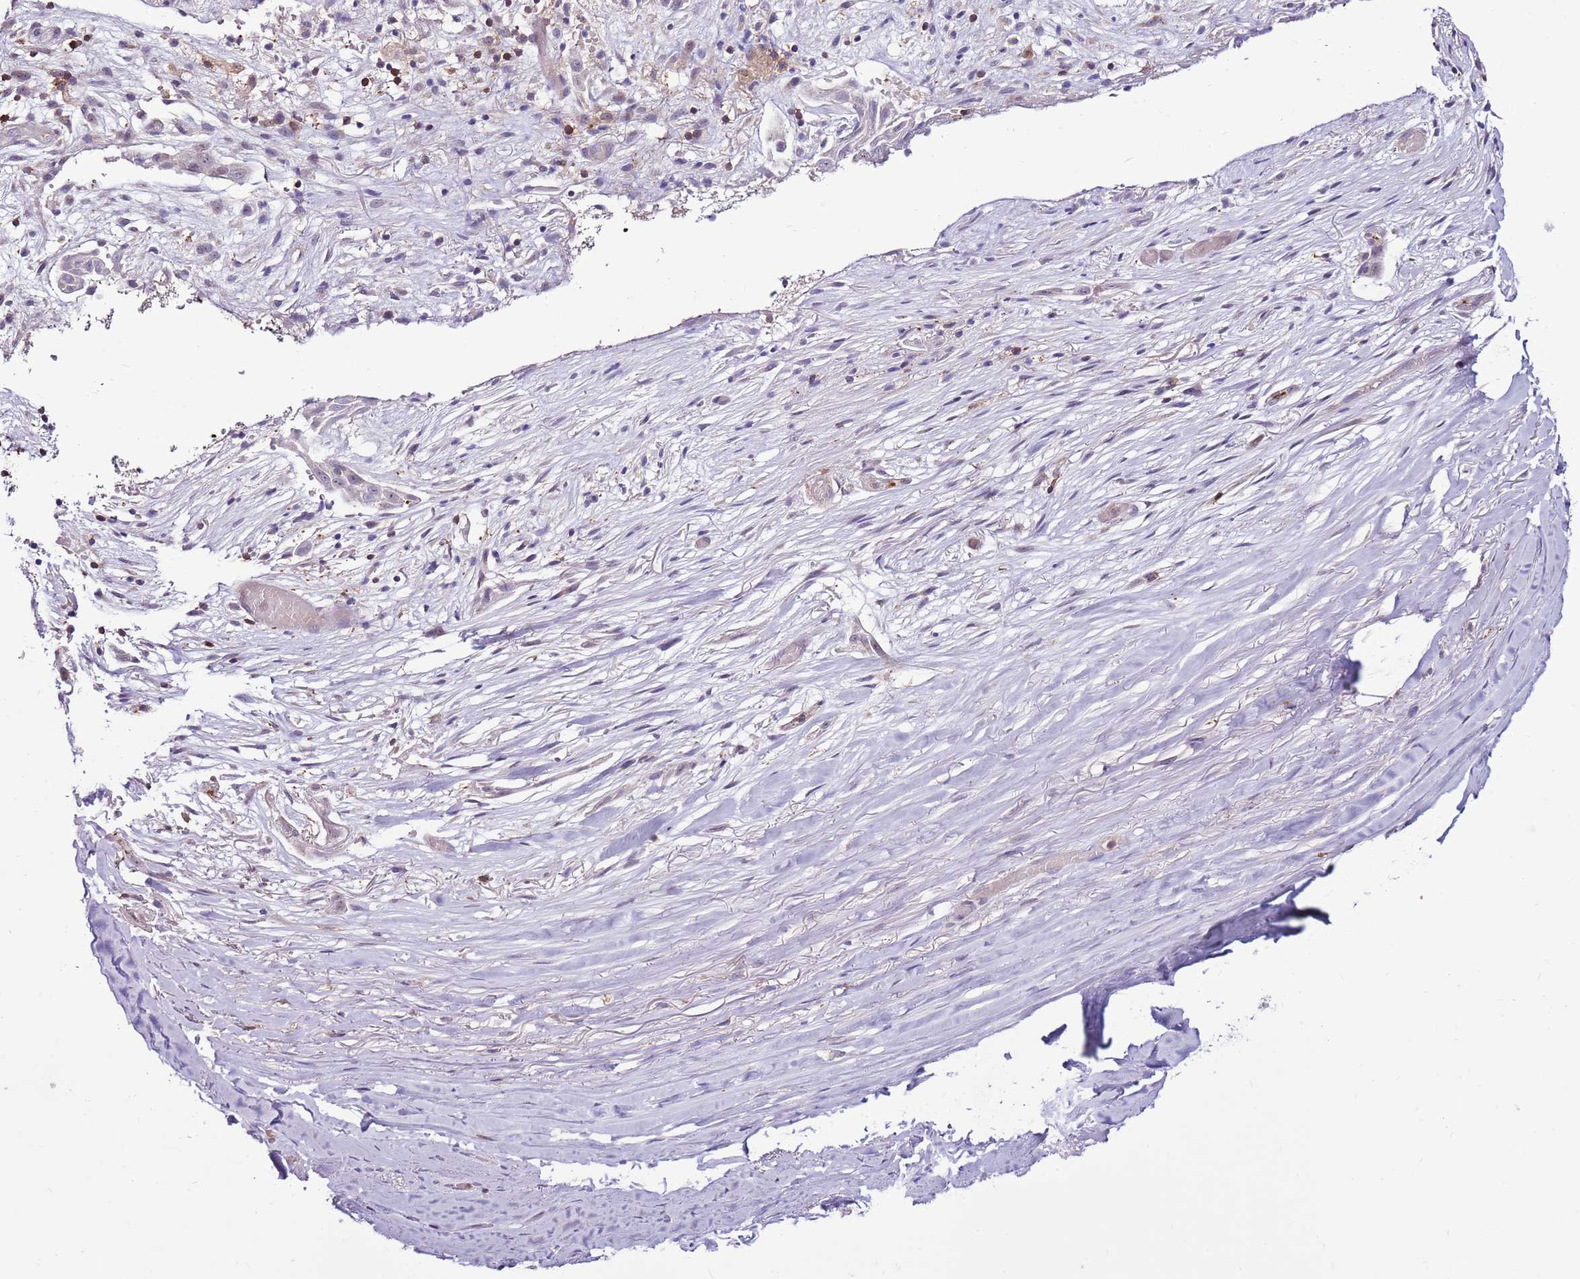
{"staining": {"intensity": "negative", "quantity": "none", "location": "none"}, "tissue": "adipose tissue", "cell_type": "Adipocytes", "image_type": "normal", "snomed": [{"axis": "morphology", "description": "Normal tissue, NOS"}, {"axis": "morphology", "description": "Basal cell carcinoma"}, {"axis": "topography", "description": "Skin"}], "caption": "Human adipose tissue stained for a protein using IHC shows no expression in adipocytes.", "gene": "ZSWIM1", "patient": {"sex": "female", "age": 89}}